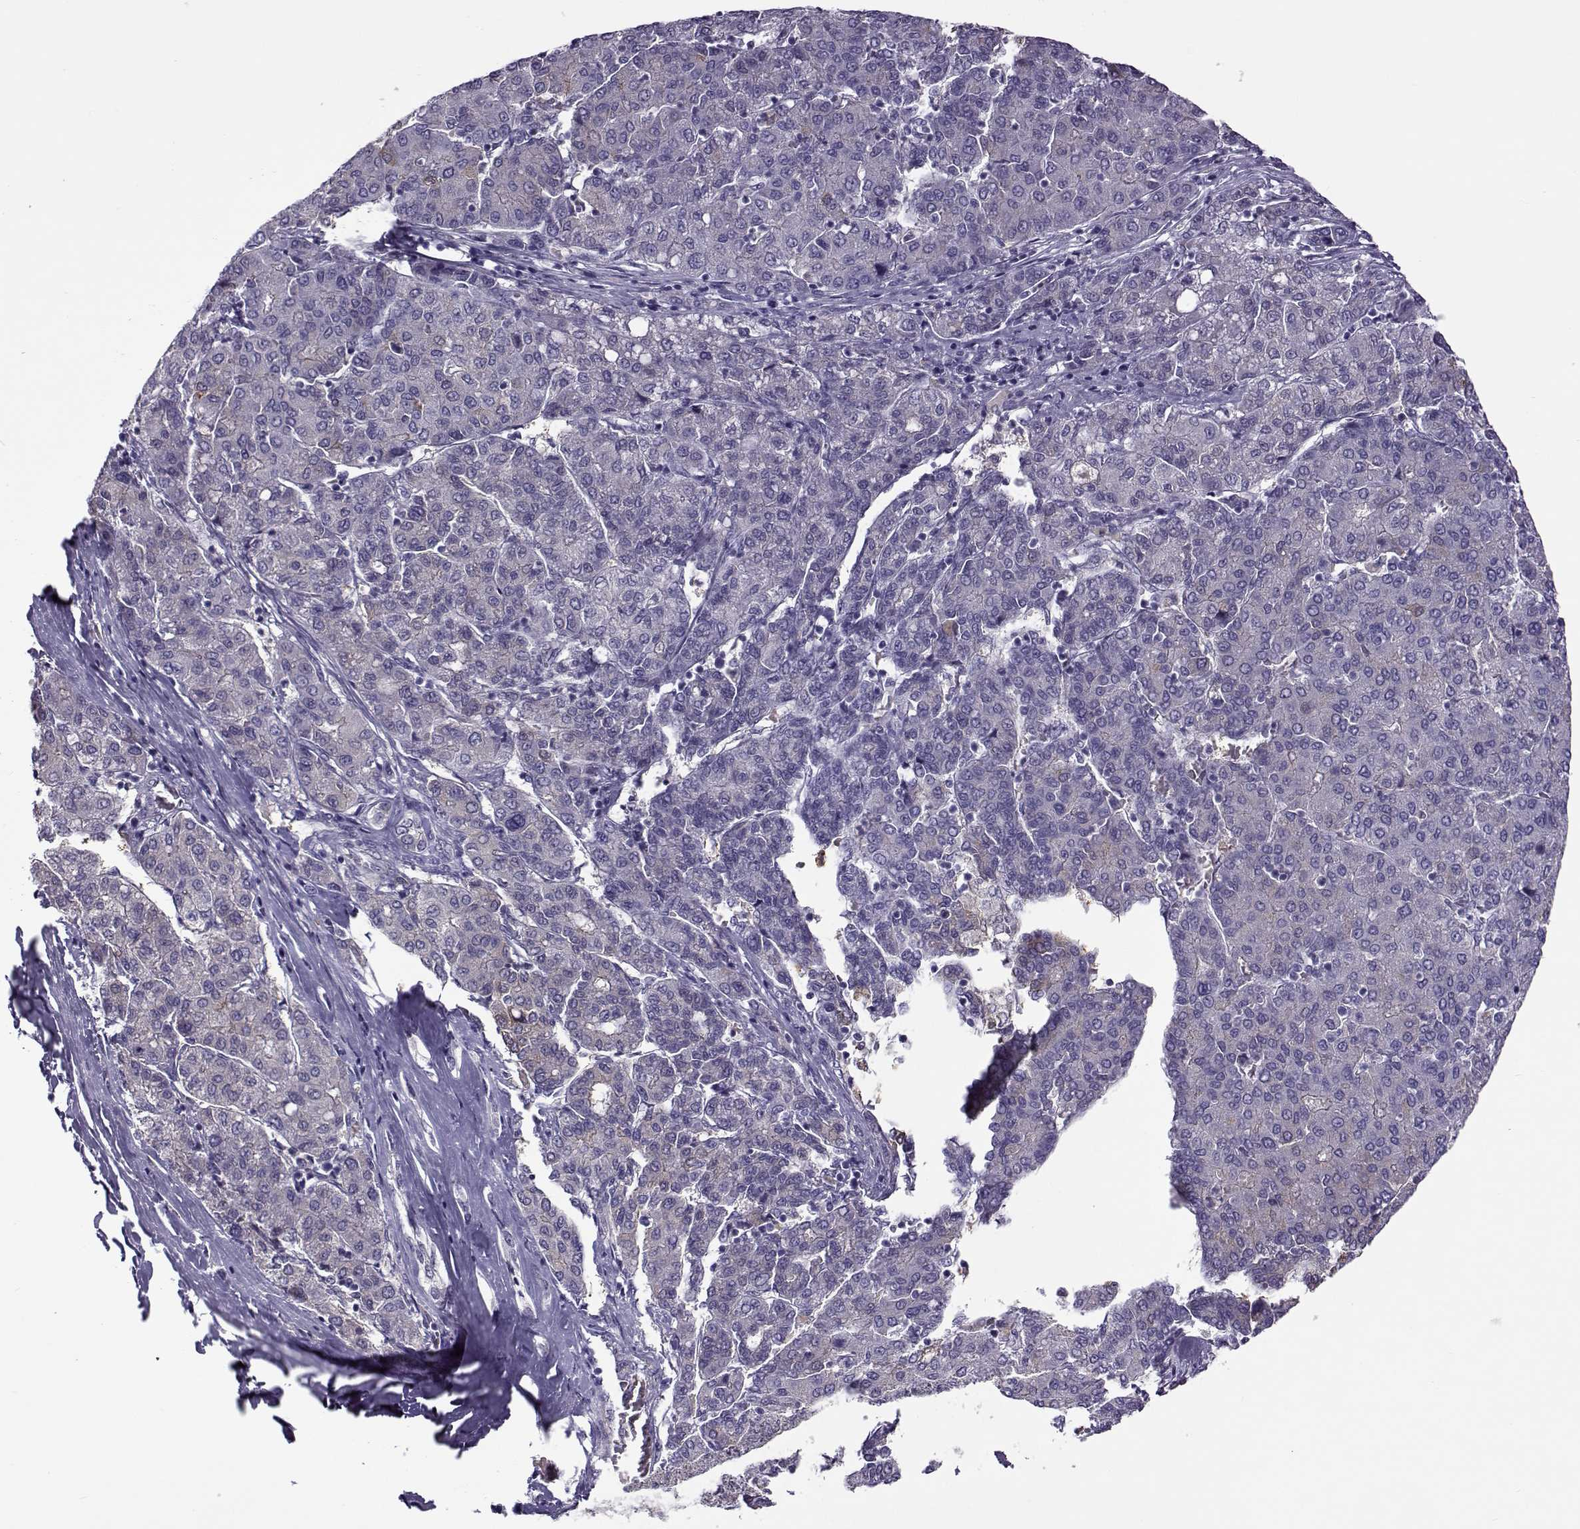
{"staining": {"intensity": "negative", "quantity": "none", "location": "none"}, "tissue": "liver cancer", "cell_type": "Tumor cells", "image_type": "cancer", "snomed": [{"axis": "morphology", "description": "Carcinoma, Hepatocellular, NOS"}, {"axis": "topography", "description": "Liver"}], "caption": "Tumor cells show no significant protein expression in liver cancer.", "gene": "UCP3", "patient": {"sex": "male", "age": 65}}